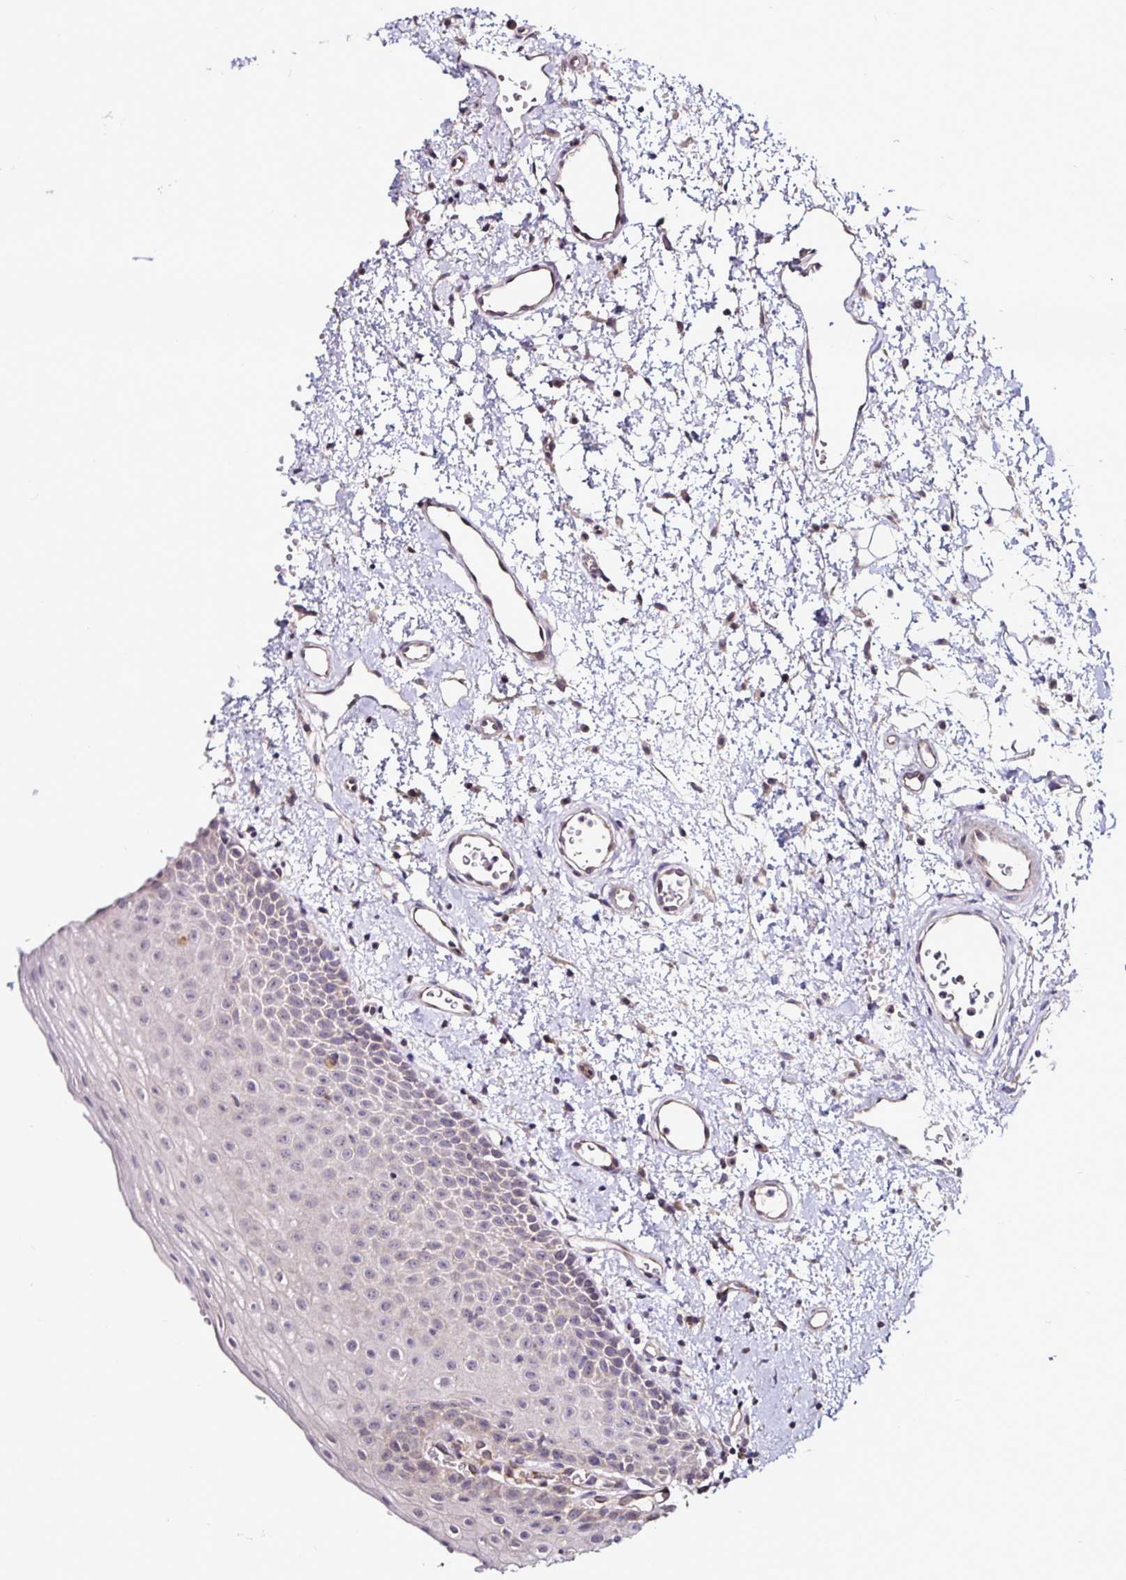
{"staining": {"intensity": "negative", "quantity": "none", "location": "none"}, "tissue": "oral mucosa", "cell_type": "Squamous epithelial cells", "image_type": "normal", "snomed": [{"axis": "morphology", "description": "Normal tissue, NOS"}, {"axis": "topography", "description": "Oral tissue"}, {"axis": "topography", "description": "Head-Neck"}], "caption": "This histopathology image is of normal oral mucosa stained with IHC to label a protein in brown with the nuclei are counter-stained blue. There is no expression in squamous epithelial cells. (DAB IHC with hematoxylin counter stain).", "gene": "ACSL5", "patient": {"sex": "female", "age": 55}}